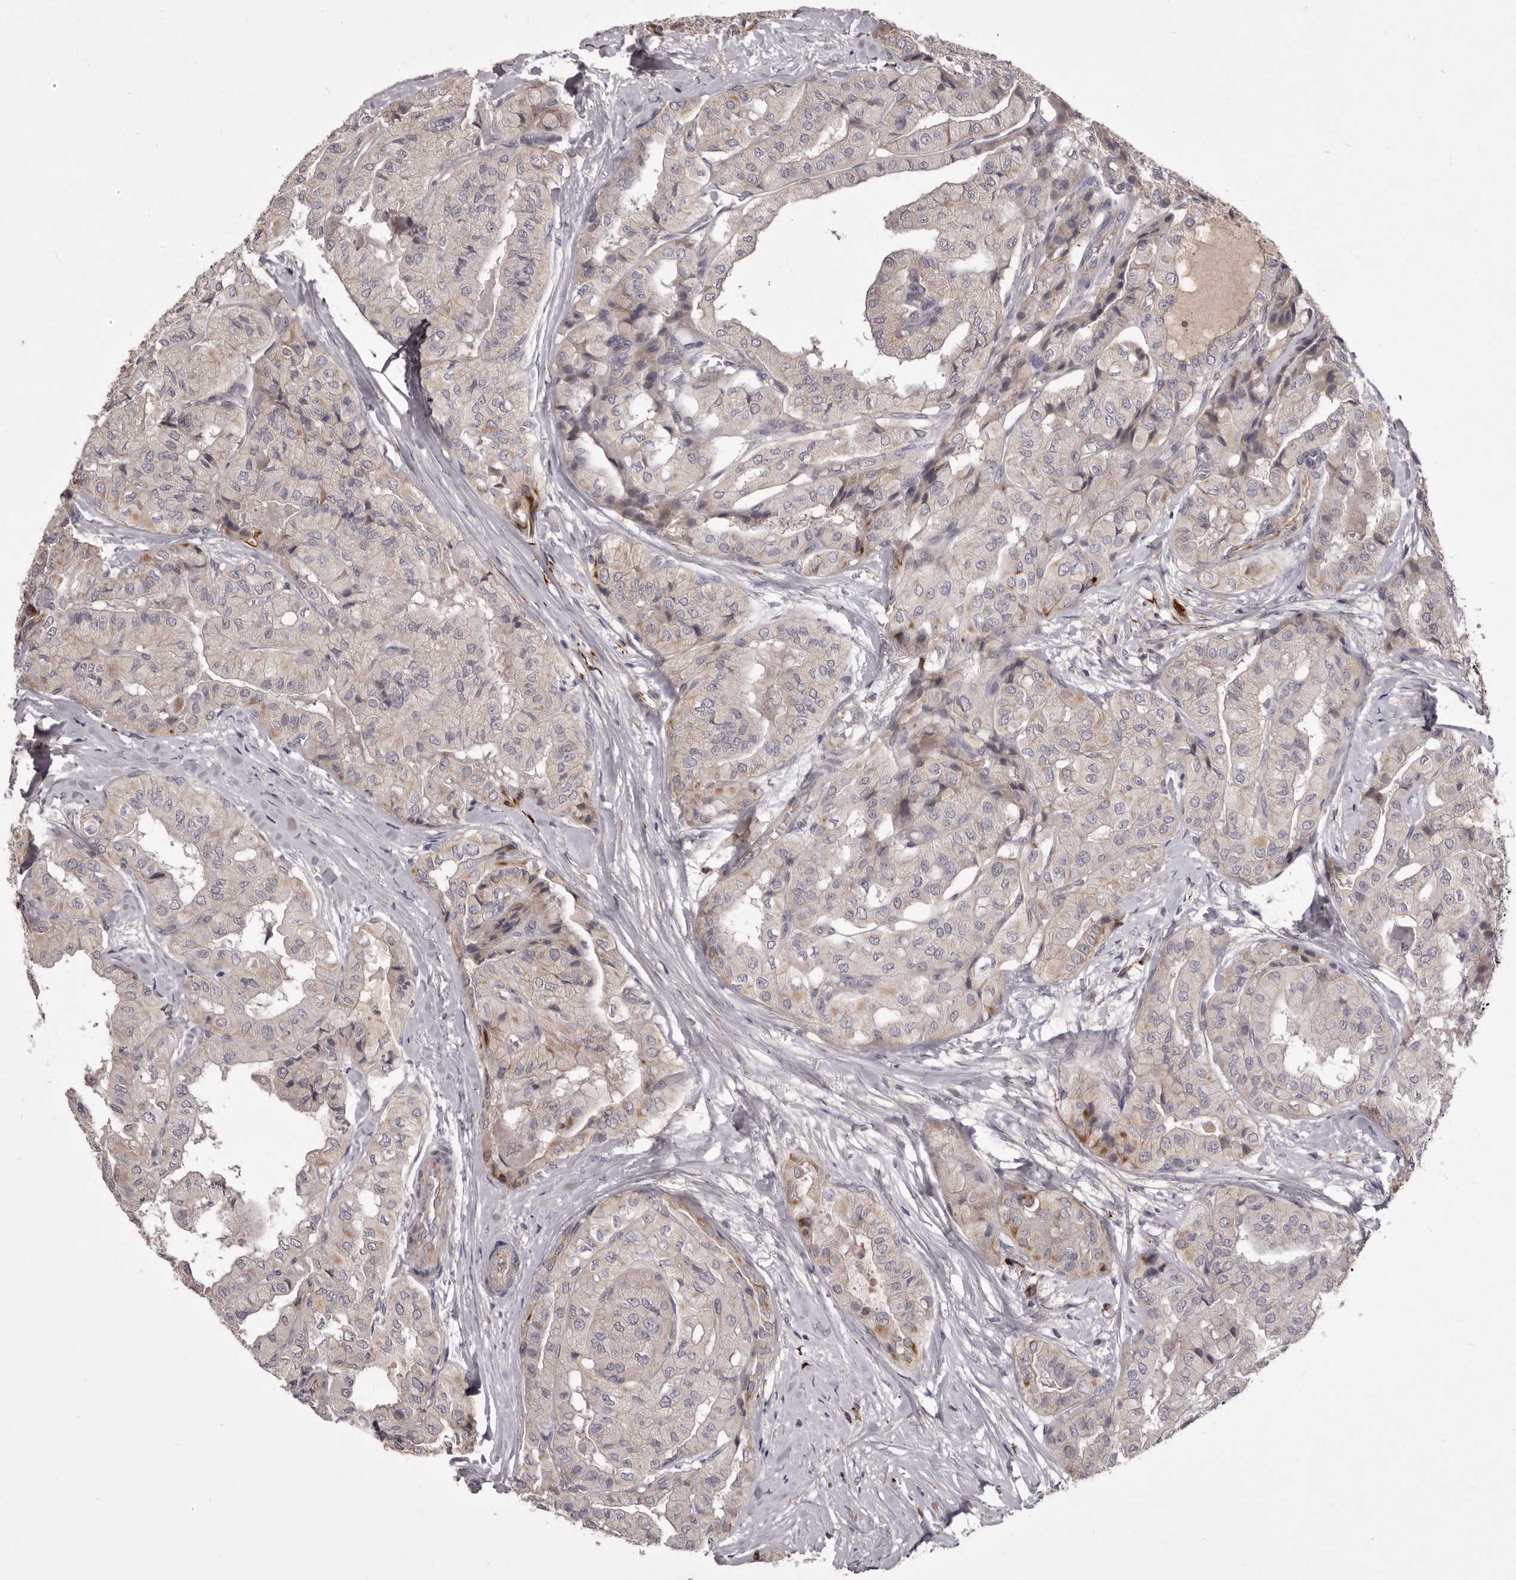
{"staining": {"intensity": "negative", "quantity": "none", "location": "none"}, "tissue": "thyroid cancer", "cell_type": "Tumor cells", "image_type": "cancer", "snomed": [{"axis": "morphology", "description": "Papillary adenocarcinoma, NOS"}, {"axis": "topography", "description": "Thyroid gland"}], "caption": "DAB (3,3'-diaminobenzidine) immunohistochemical staining of papillary adenocarcinoma (thyroid) demonstrates no significant expression in tumor cells. The staining was performed using DAB (3,3'-diaminobenzidine) to visualize the protein expression in brown, while the nuclei were stained in blue with hematoxylin (Magnification: 20x).", "gene": "PNRC1", "patient": {"sex": "female", "age": 59}}